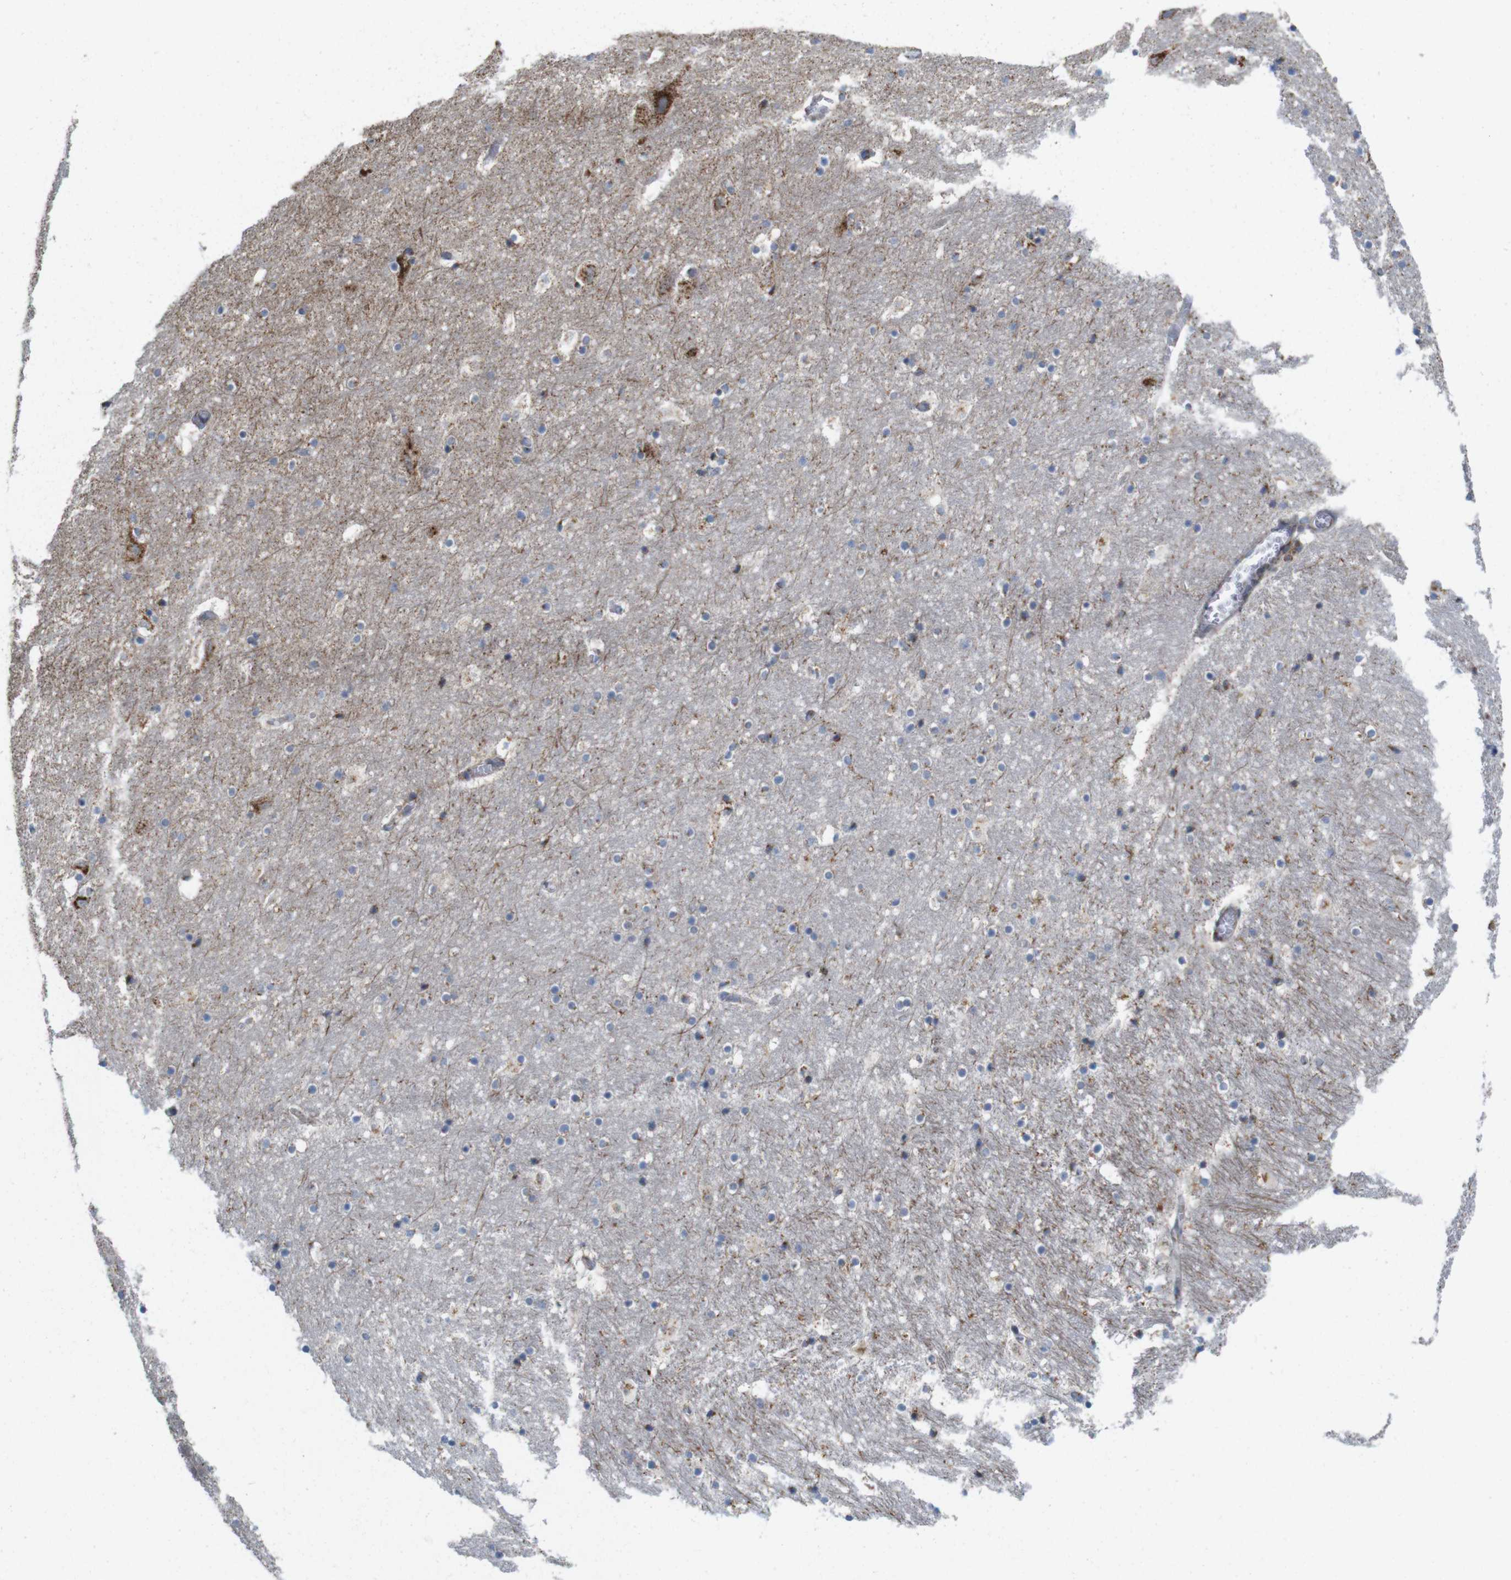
{"staining": {"intensity": "moderate", "quantity": "<25%", "location": "cytoplasmic/membranous"}, "tissue": "hippocampus", "cell_type": "Glial cells", "image_type": "normal", "snomed": [{"axis": "morphology", "description": "Normal tissue, NOS"}, {"axis": "topography", "description": "Hippocampus"}], "caption": "High-magnification brightfield microscopy of normal hippocampus stained with DAB (3,3'-diaminobenzidine) (brown) and counterstained with hematoxylin (blue). glial cells exhibit moderate cytoplasmic/membranous positivity is seen in about<25% of cells.", "gene": "EFCAB14", "patient": {"sex": "male", "age": 45}}